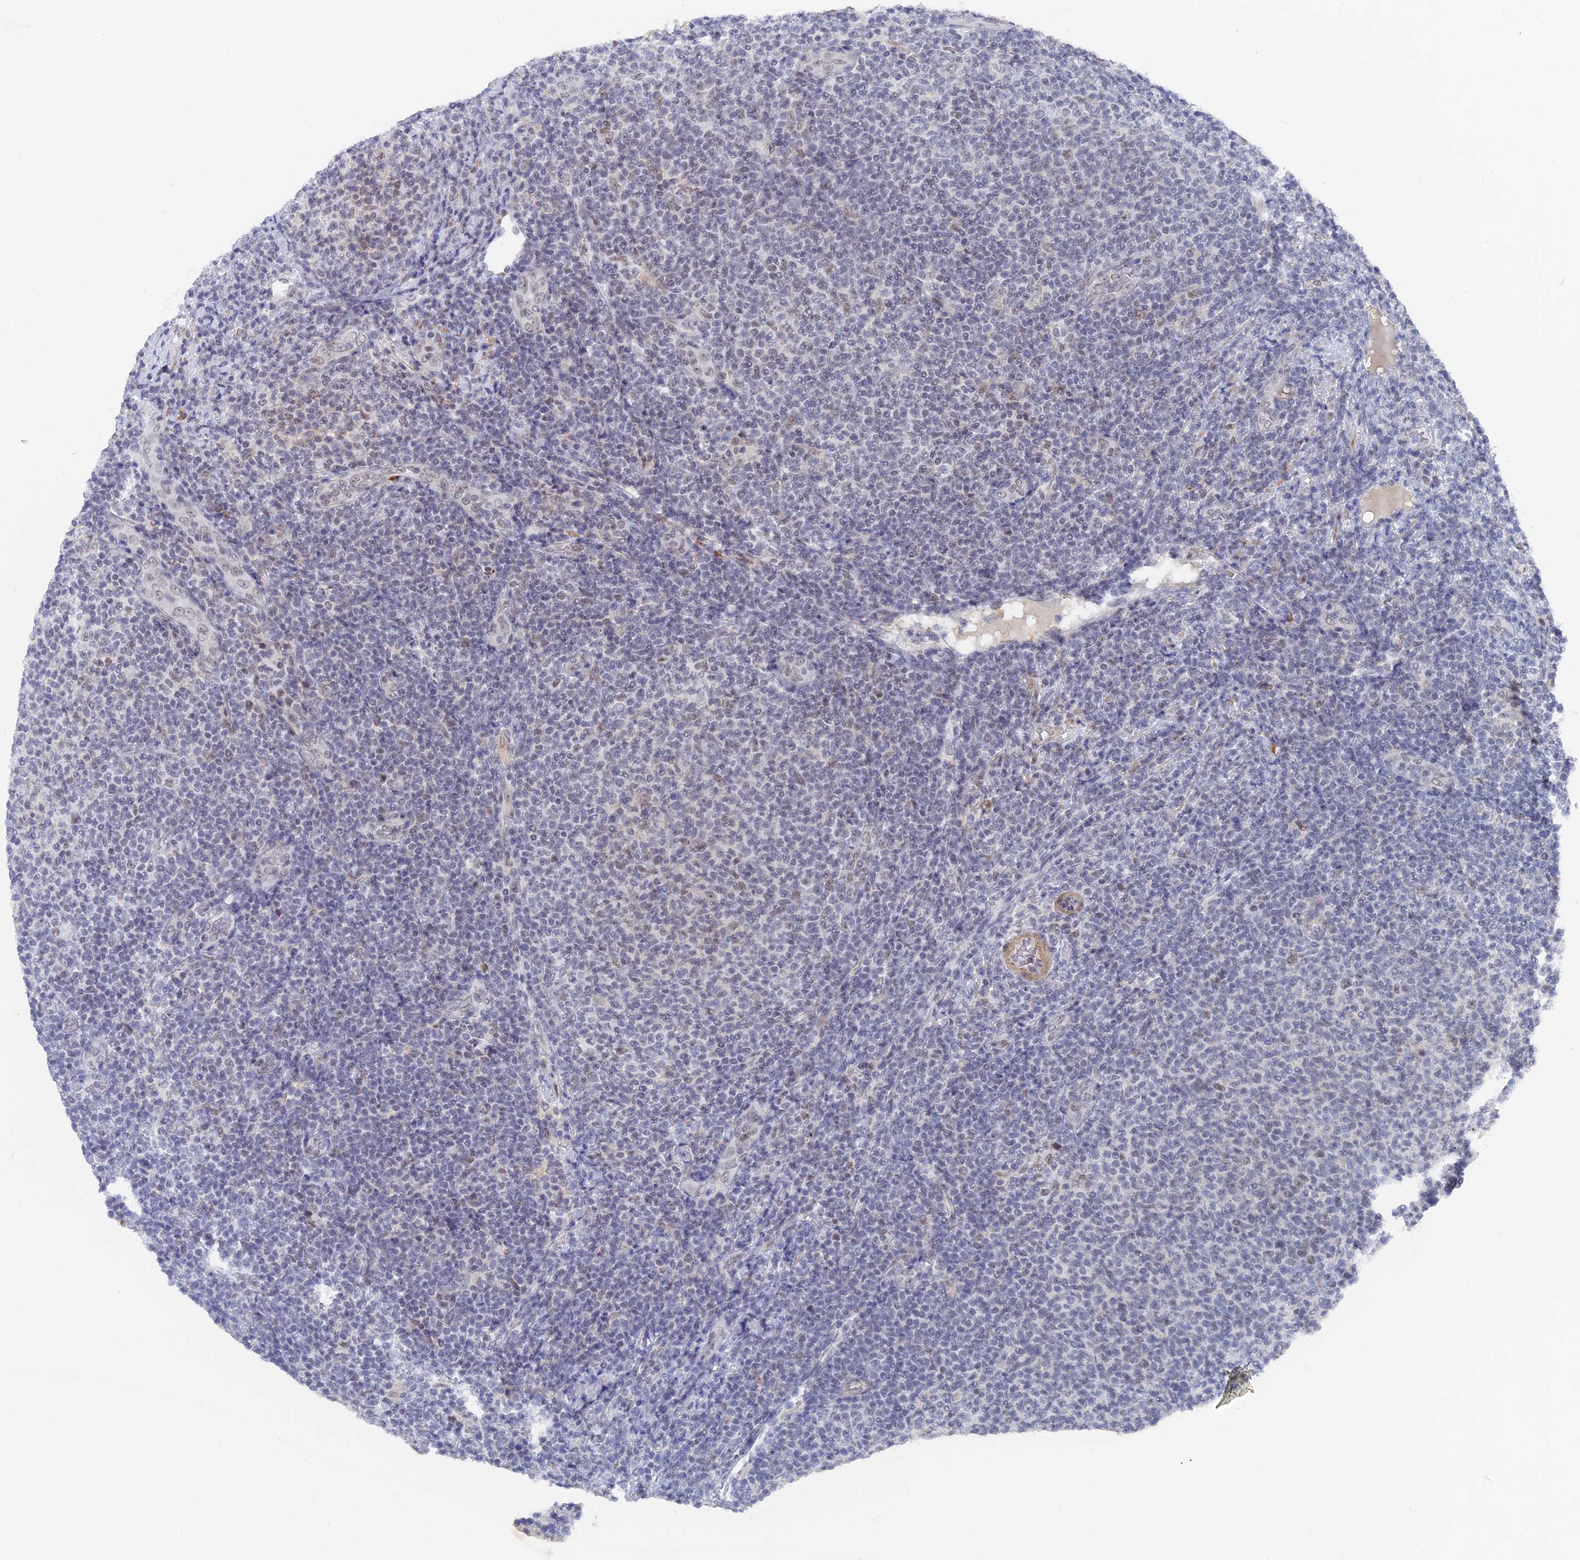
{"staining": {"intensity": "negative", "quantity": "none", "location": "none"}, "tissue": "lymphoma", "cell_type": "Tumor cells", "image_type": "cancer", "snomed": [{"axis": "morphology", "description": "Malignant lymphoma, non-Hodgkin's type, Low grade"}, {"axis": "topography", "description": "Lymph node"}], "caption": "This micrograph is of lymphoma stained with immunohistochemistry to label a protein in brown with the nuclei are counter-stained blue. There is no staining in tumor cells.", "gene": "BRD2", "patient": {"sex": "male", "age": 66}}